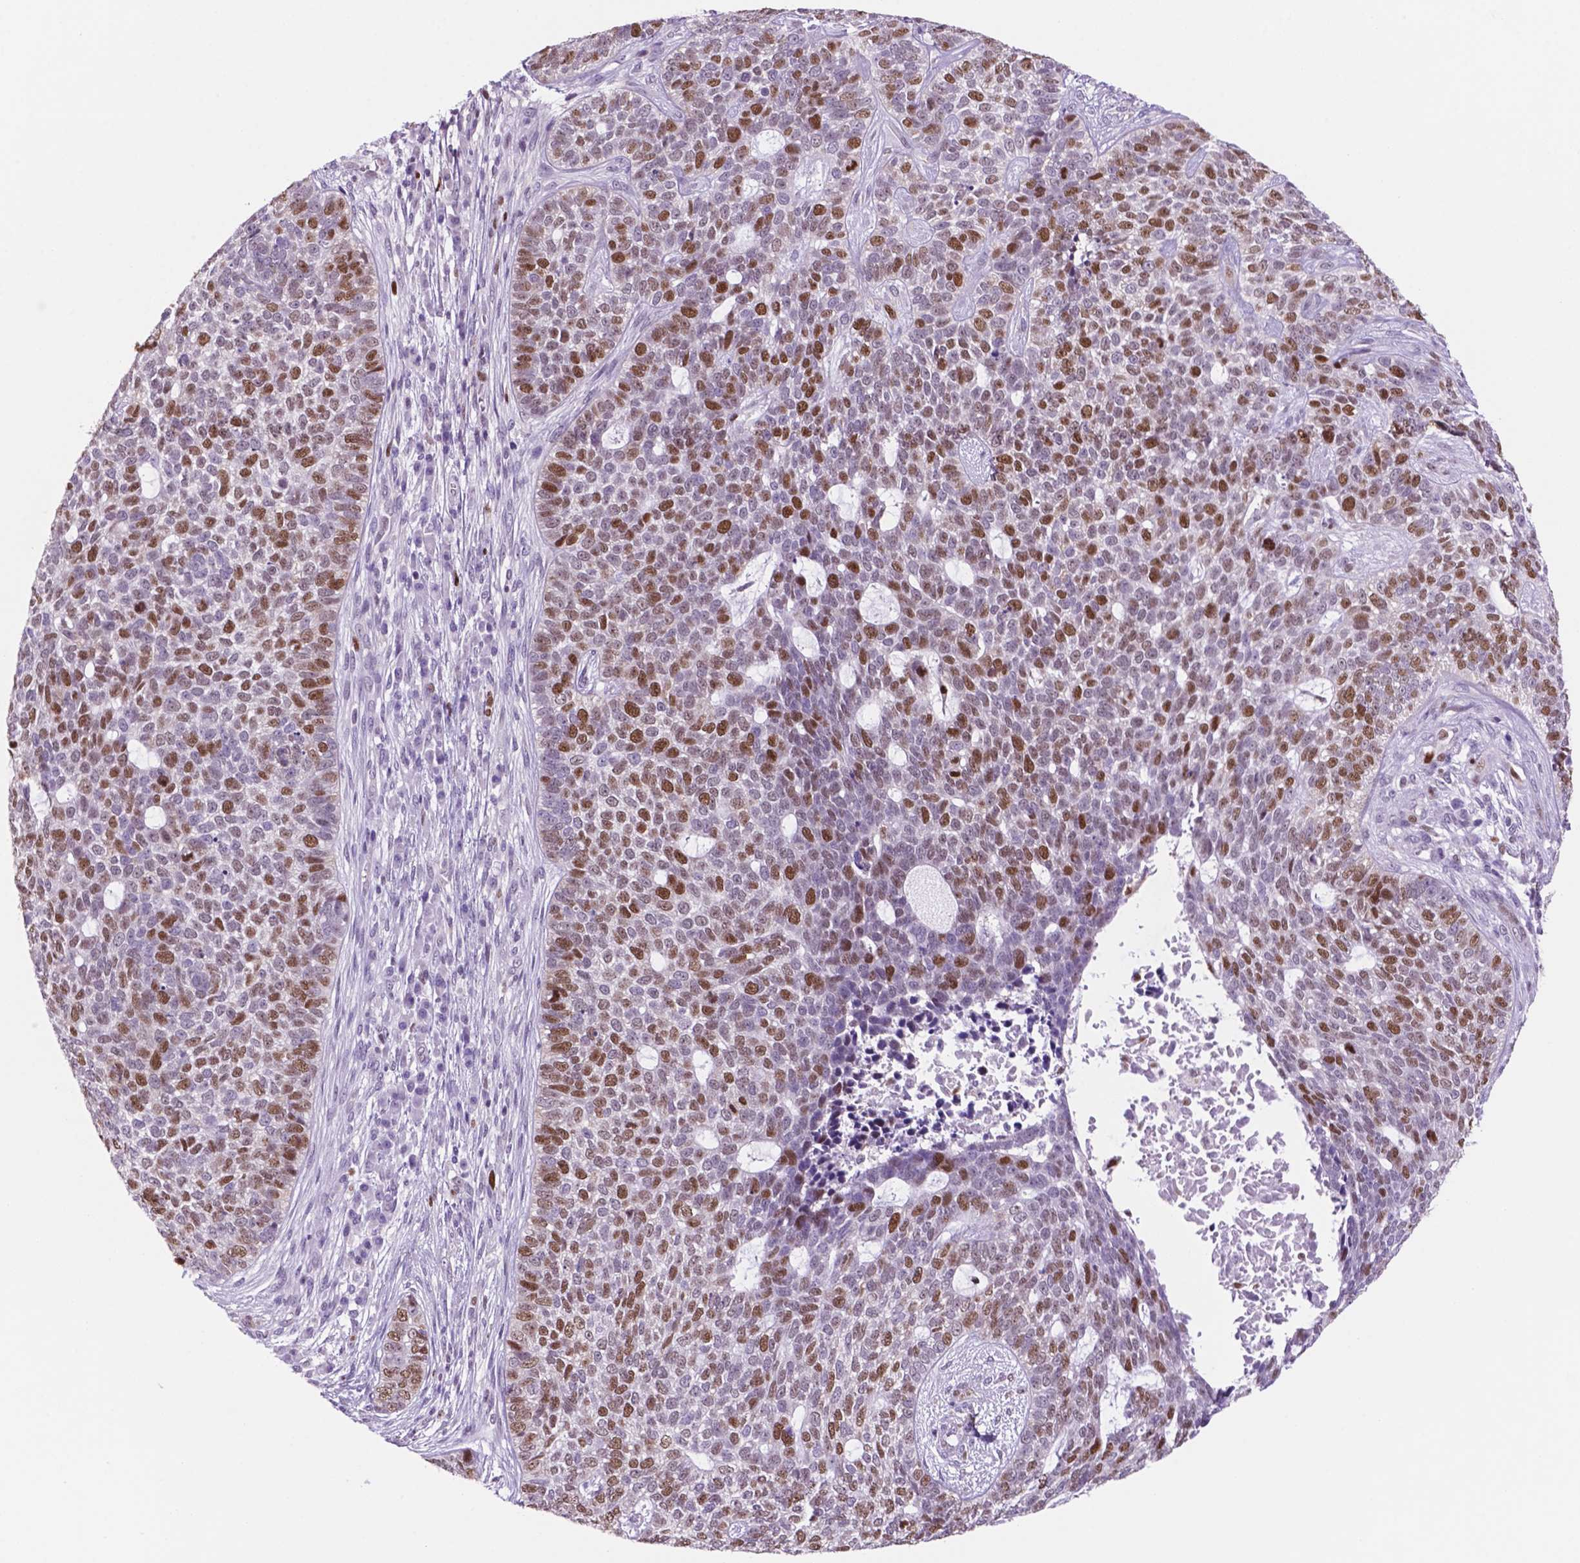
{"staining": {"intensity": "moderate", "quantity": "25%-75%", "location": "nuclear"}, "tissue": "skin cancer", "cell_type": "Tumor cells", "image_type": "cancer", "snomed": [{"axis": "morphology", "description": "Basal cell carcinoma"}, {"axis": "topography", "description": "Skin"}], "caption": "A micrograph of skin cancer (basal cell carcinoma) stained for a protein exhibits moderate nuclear brown staining in tumor cells.", "gene": "NCAPH2", "patient": {"sex": "female", "age": 69}}